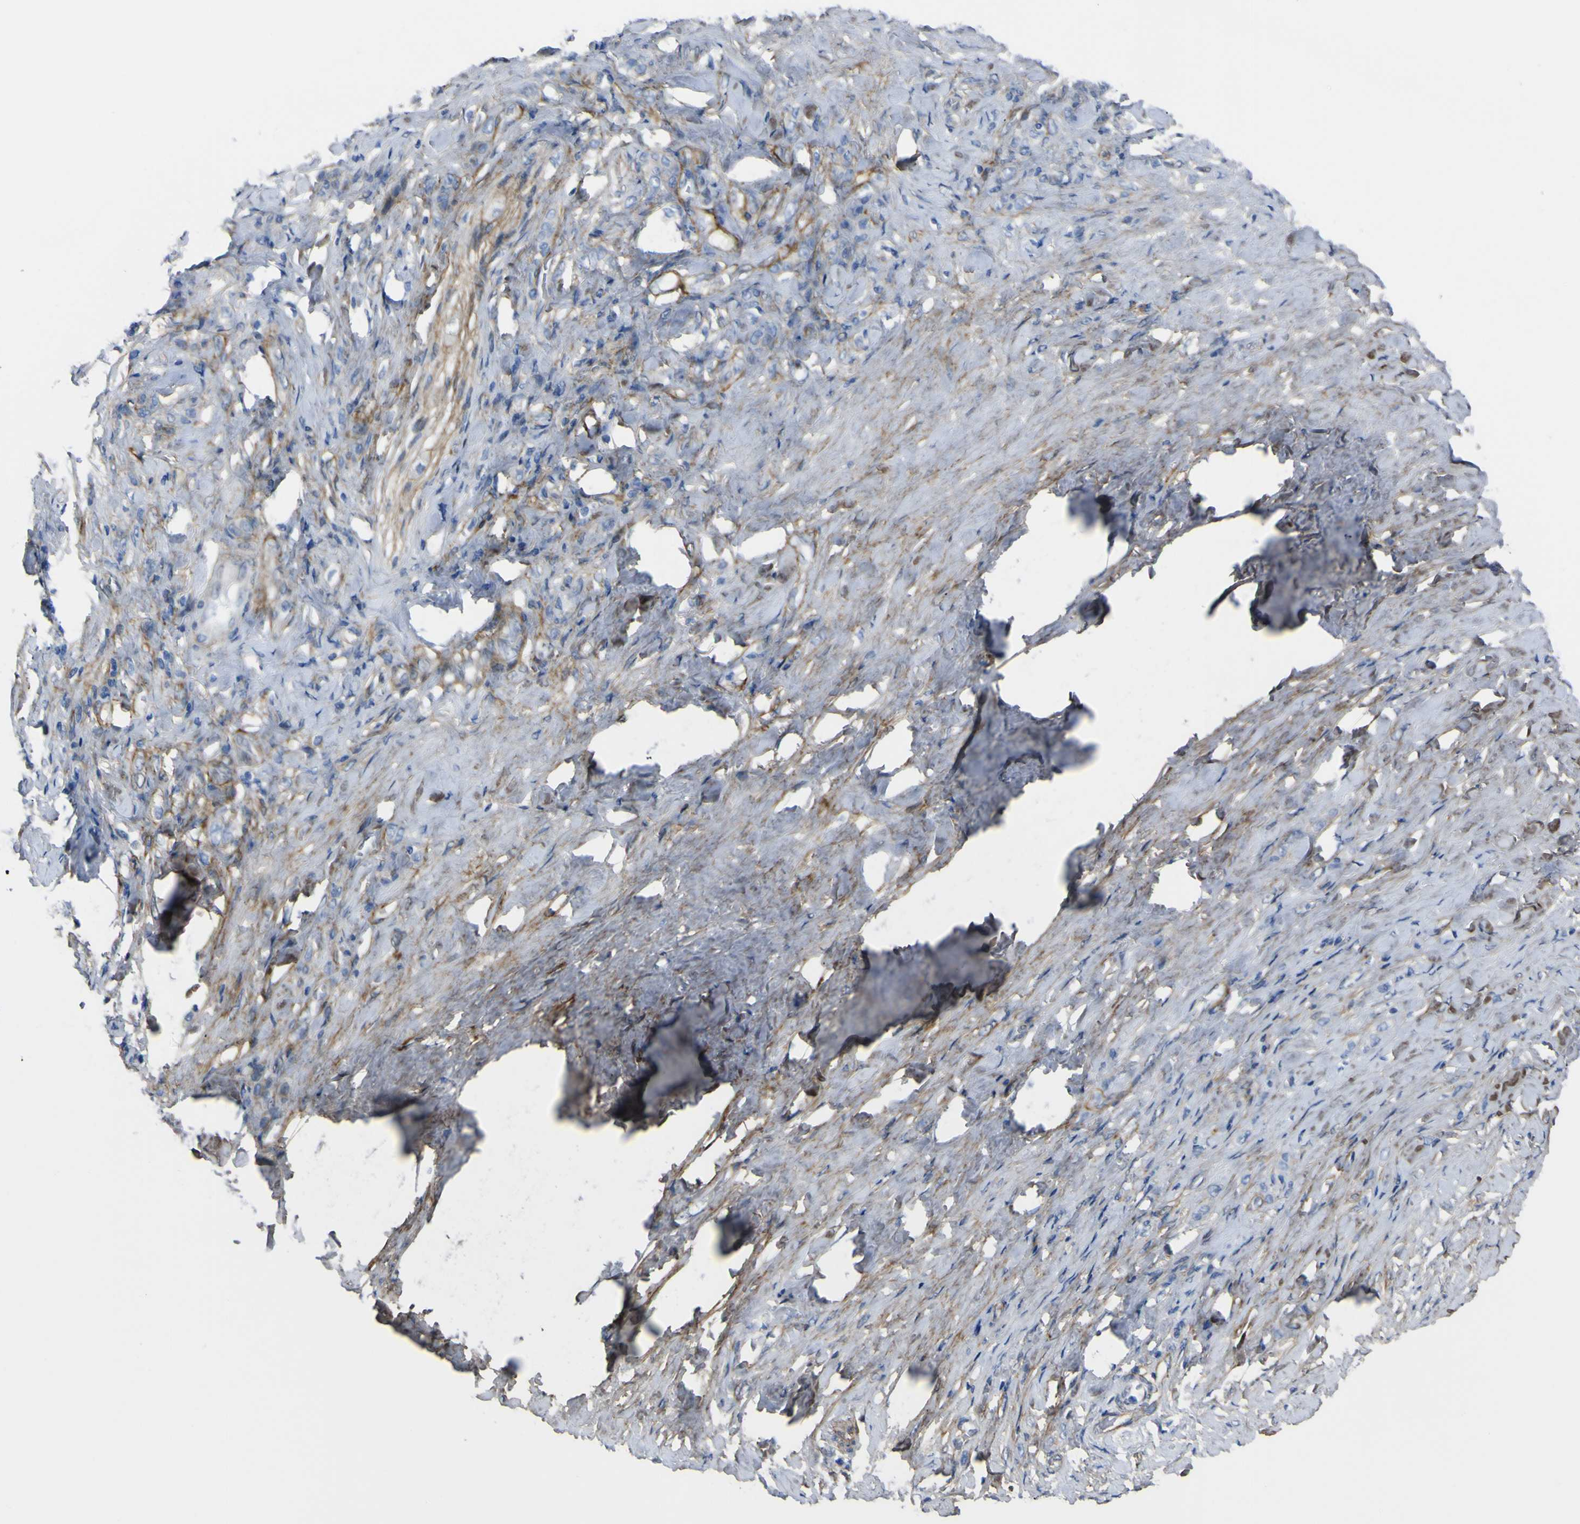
{"staining": {"intensity": "moderate", "quantity": "25%-75%", "location": "cytoplasmic/membranous"}, "tissue": "stomach cancer", "cell_type": "Tumor cells", "image_type": "cancer", "snomed": [{"axis": "morphology", "description": "Adenocarcinoma, NOS"}, {"axis": "topography", "description": "Stomach"}], "caption": "This image demonstrates stomach adenocarcinoma stained with immunohistochemistry (IHC) to label a protein in brown. The cytoplasmic/membranous of tumor cells show moderate positivity for the protein. Nuclei are counter-stained blue.", "gene": "LRRN1", "patient": {"sex": "male", "age": 82}}